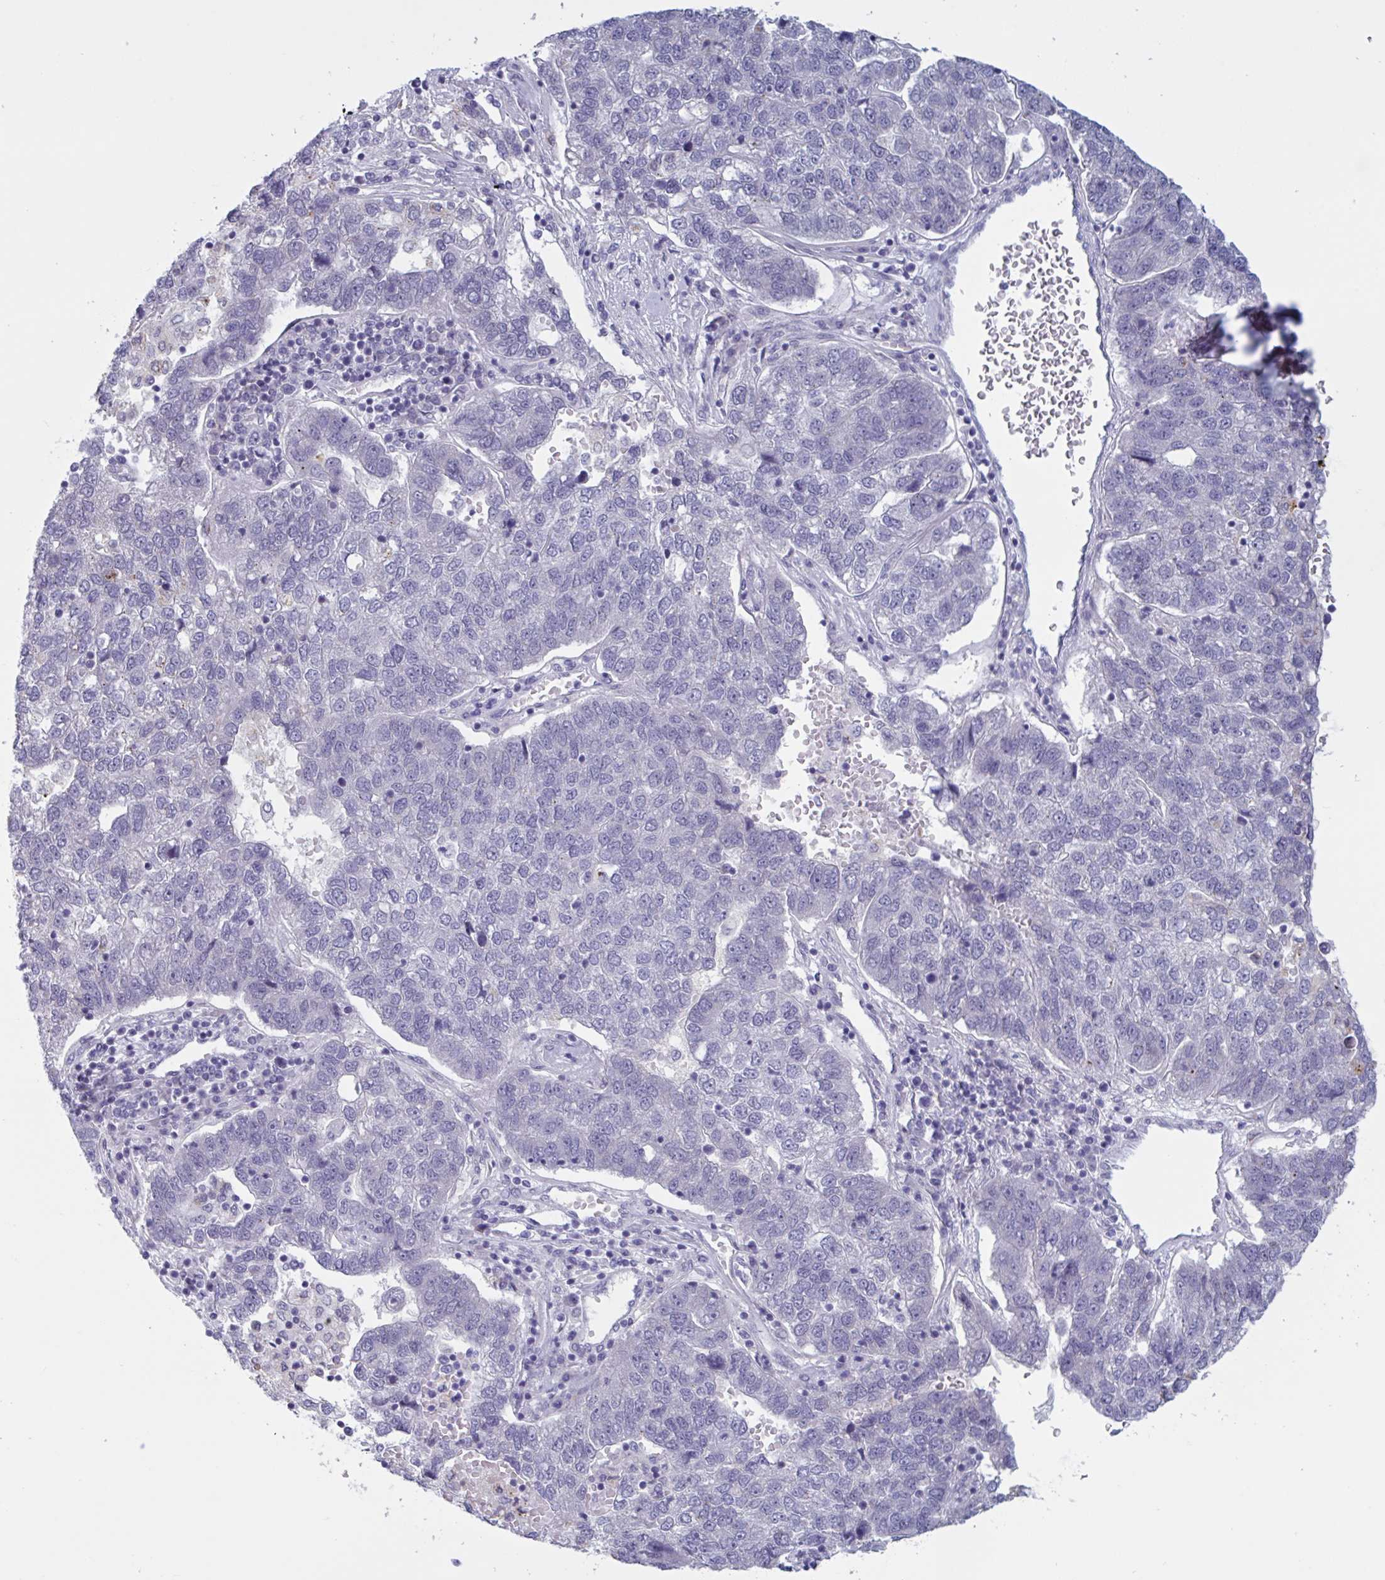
{"staining": {"intensity": "negative", "quantity": "none", "location": "none"}, "tissue": "pancreatic cancer", "cell_type": "Tumor cells", "image_type": "cancer", "snomed": [{"axis": "morphology", "description": "Adenocarcinoma, NOS"}, {"axis": "topography", "description": "Pancreas"}], "caption": "A high-resolution micrograph shows immunohistochemistry (IHC) staining of pancreatic cancer, which shows no significant expression in tumor cells.", "gene": "TCEAL8", "patient": {"sex": "female", "age": 61}}